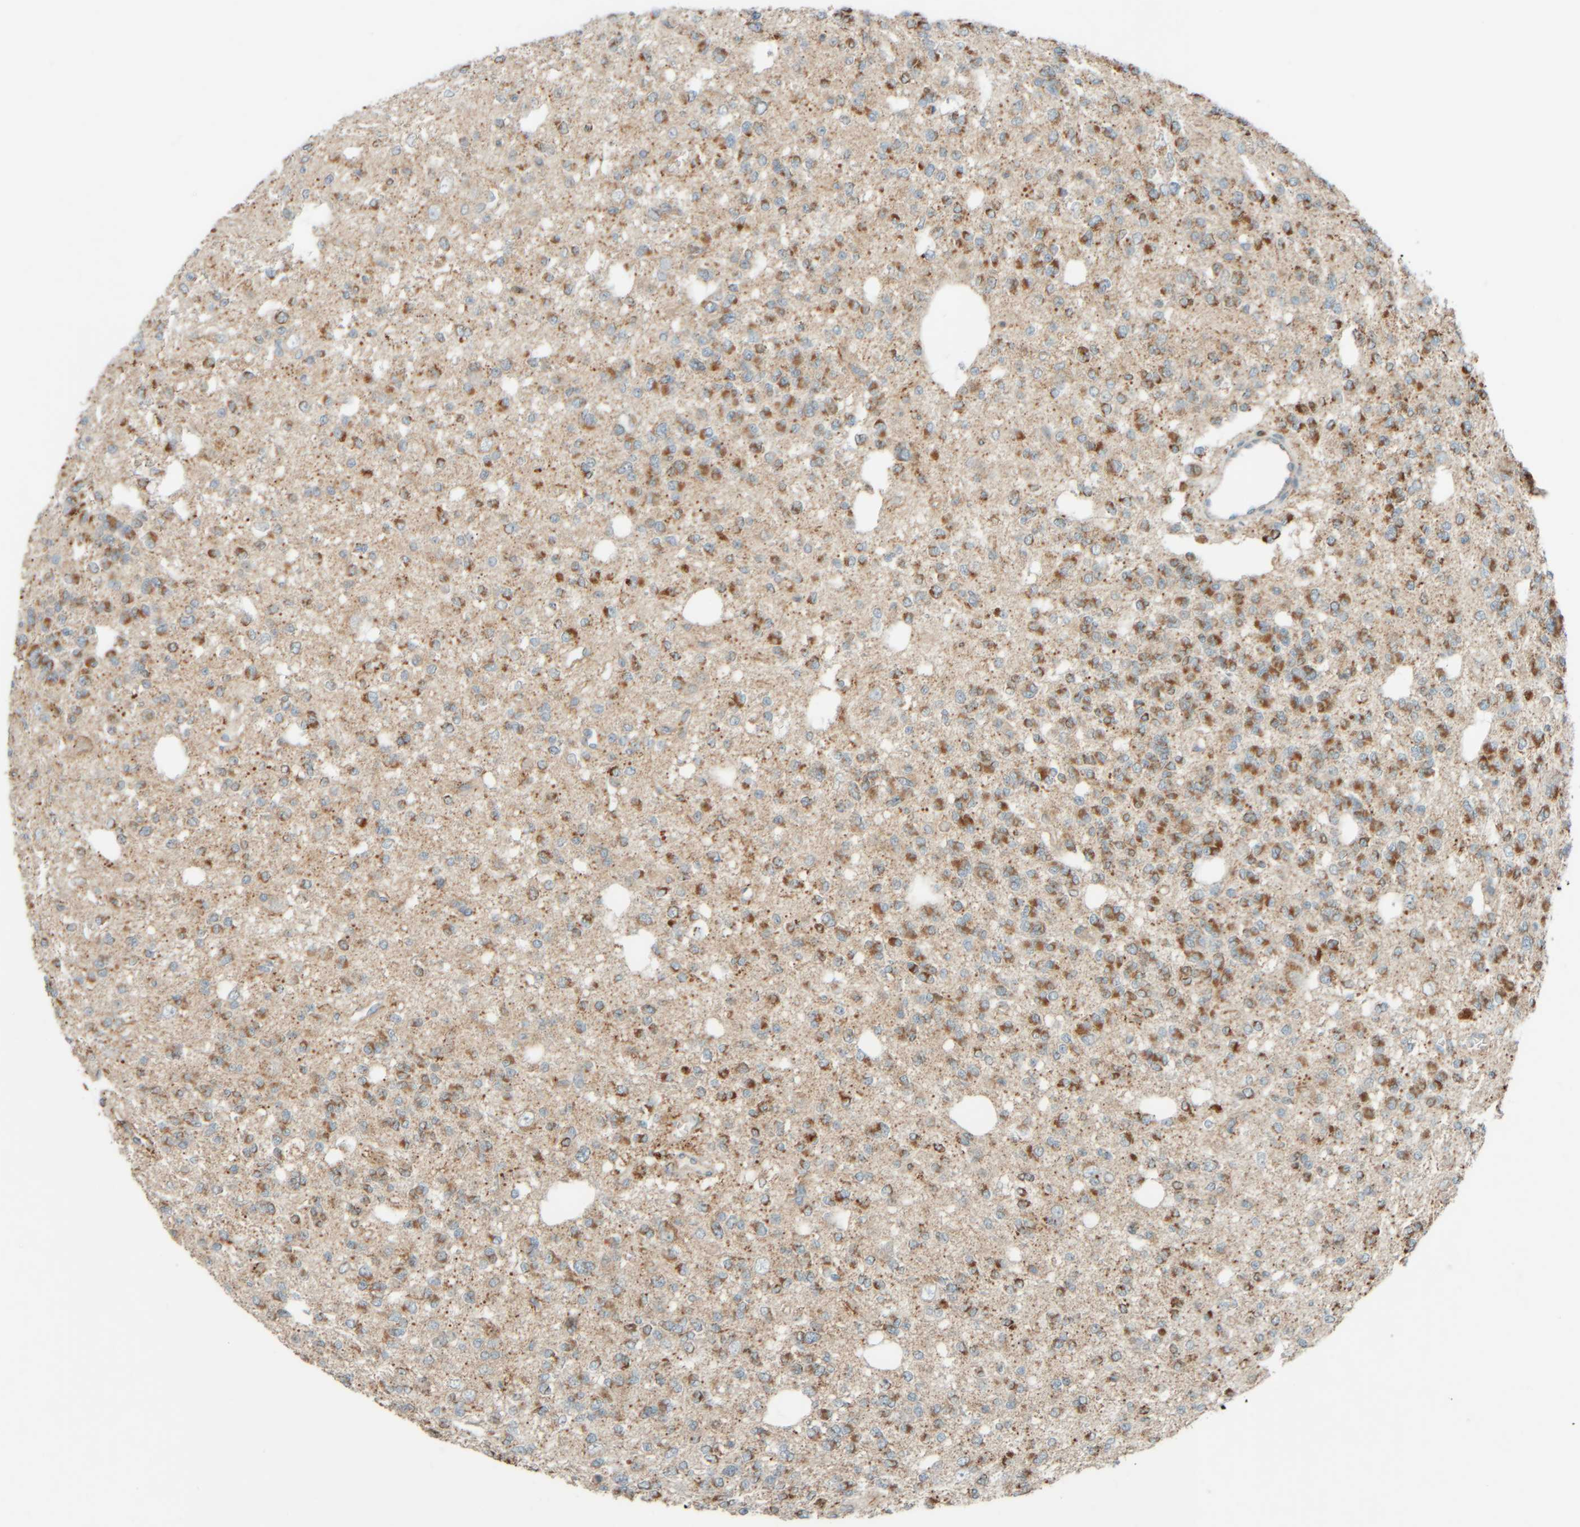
{"staining": {"intensity": "moderate", "quantity": ">75%", "location": "cytoplasmic/membranous"}, "tissue": "glioma", "cell_type": "Tumor cells", "image_type": "cancer", "snomed": [{"axis": "morphology", "description": "Glioma, malignant, Low grade"}, {"axis": "topography", "description": "Brain"}], "caption": "The immunohistochemical stain shows moderate cytoplasmic/membranous expression in tumor cells of glioma tissue. The staining is performed using DAB (3,3'-diaminobenzidine) brown chromogen to label protein expression. The nuclei are counter-stained blue using hematoxylin.", "gene": "SPAG5", "patient": {"sex": "male", "age": 38}}